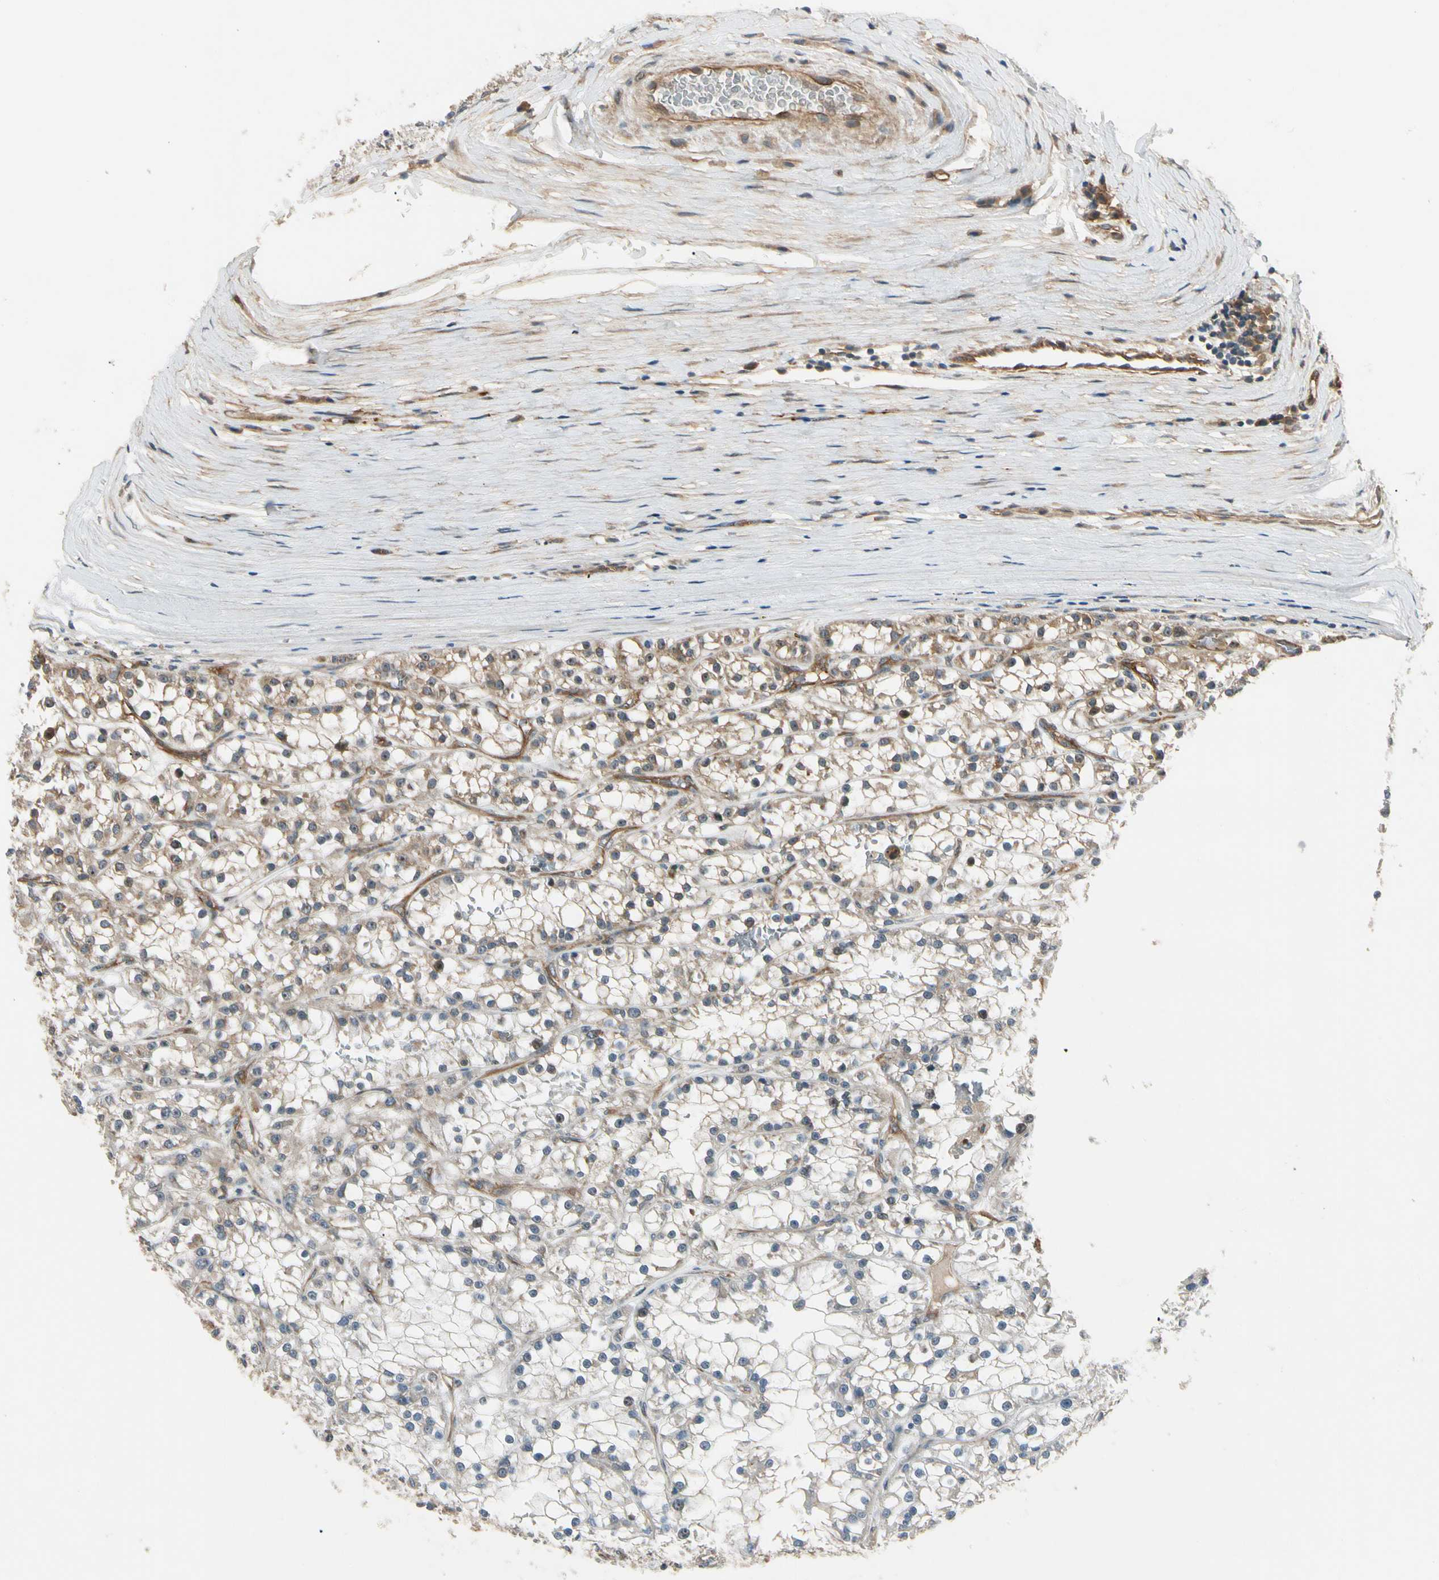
{"staining": {"intensity": "negative", "quantity": "none", "location": "none"}, "tissue": "renal cancer", "cell_type": "Tumor cells", "image_type": "cancer", "snomed": [{"axis": "morphology", "description": "Adenocarcinoma, NOS"}, {"axis": "topography", "description": "Kidney"}], "caption": "Photomicrograph shows no protein expression in tumor cells of renal cancer tissue. Brightfield microscopy of IHC stained with DAB (brown) and hematoxylin (blue), captured at high magnification.", "gene": "ROCK2", "patient": {"sex": "female", "age": 52}}